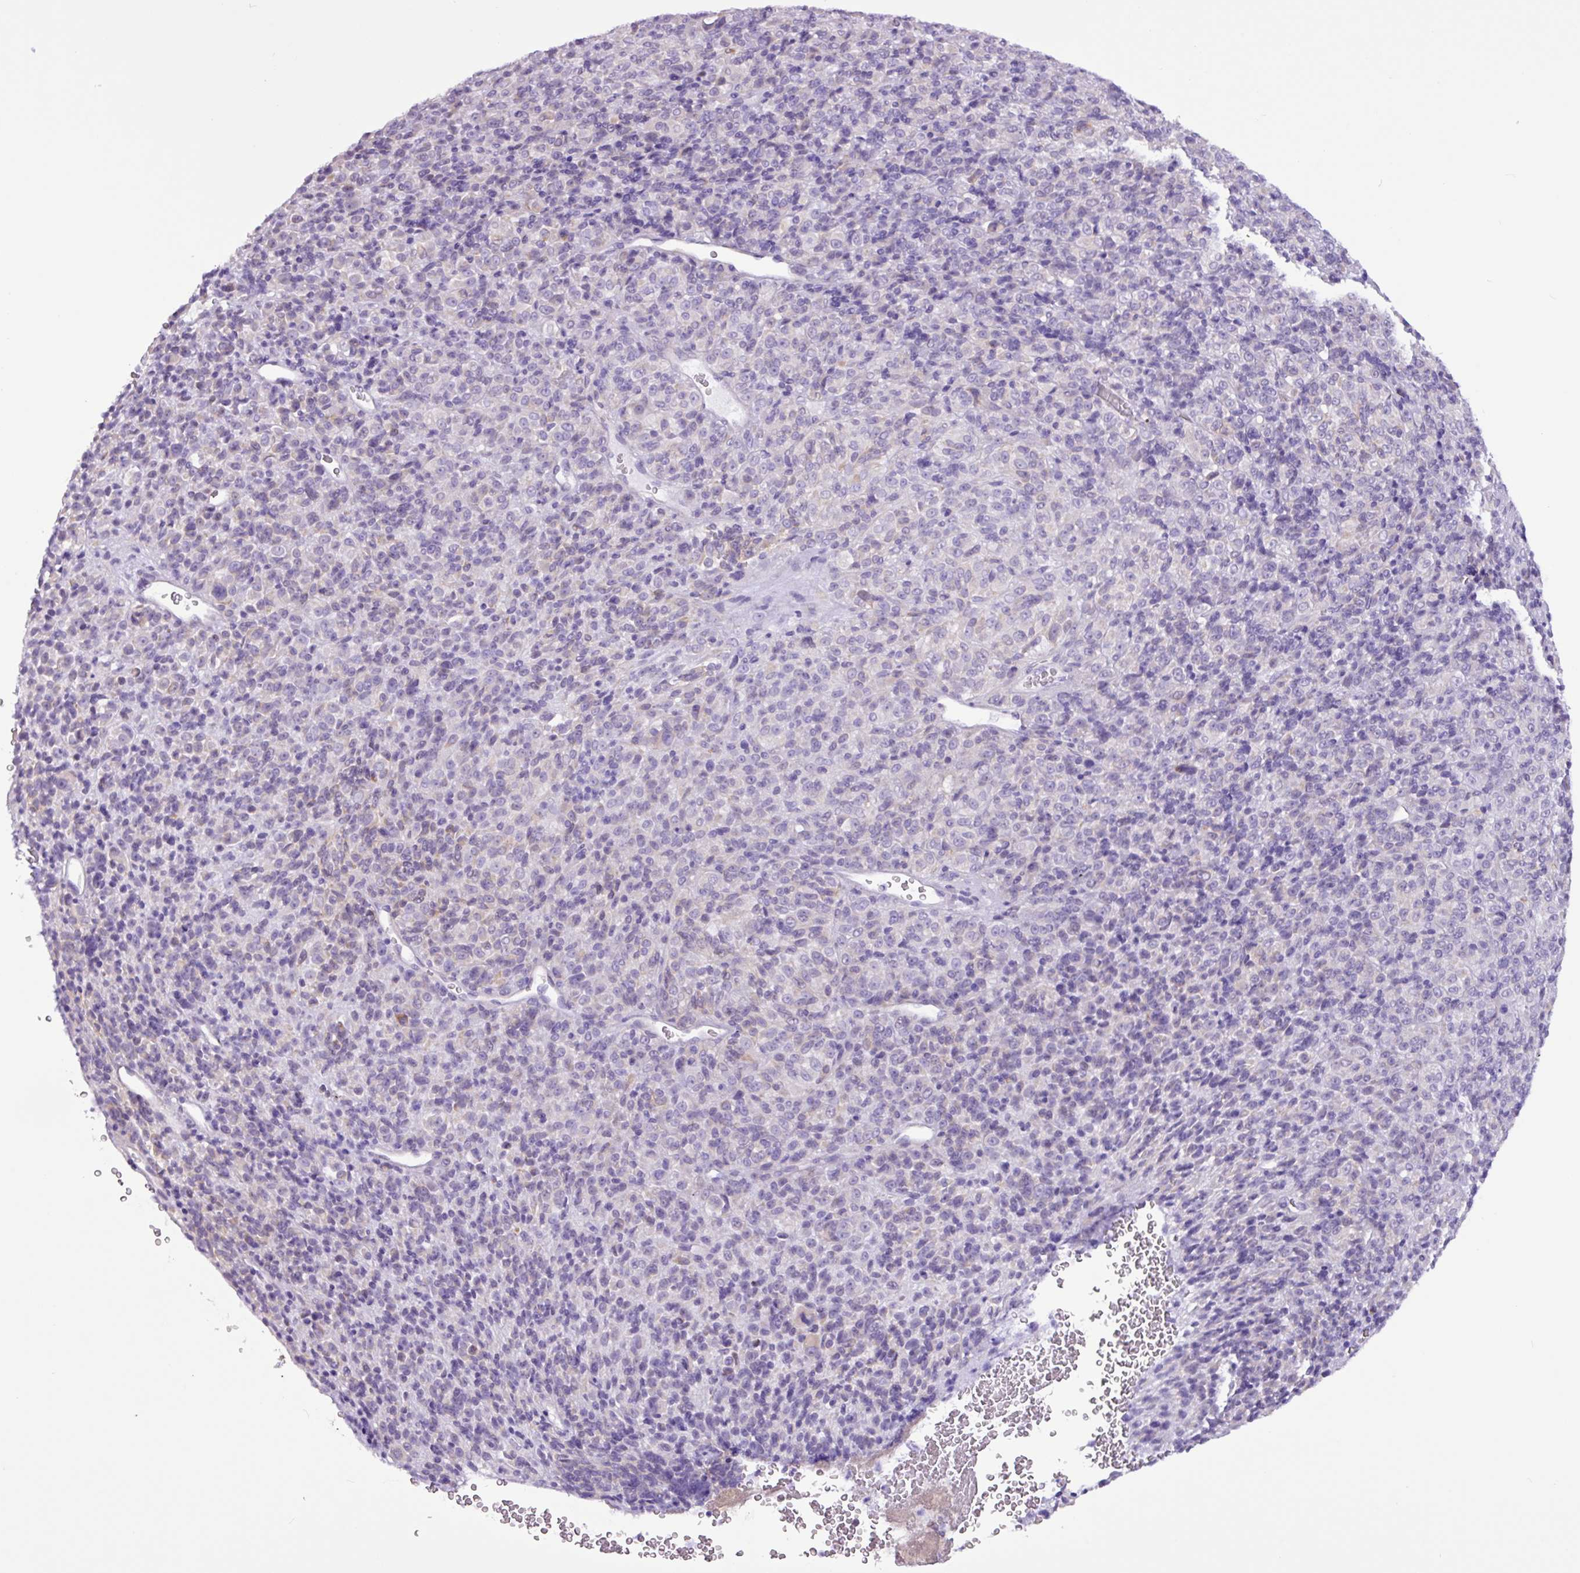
{"staining": {"intensity": "negative", "quantity": "none", "location": "none"}, "tissue": "melanoma", "cell_type": "Tumor cells", "image_type": "cancer", "snomed": [{"axis": "morphology", "description": "Malignant melanoma, Metastatic site"}, {"axis": "topography", "description": "Brain"}], "caption": "A high-resolution histopathology image shows immunohistochemistry staining of melanoma, which demonstrates no significant expression in tumor cells. The staining was performed using DAB (3,3'-diaminobenzidine) to visualize the protein expression in brown, while the nuclei were stained in blue with hematoxylin (Magnification: 20x).", "gene": "SLC38A1", "patient": {"sex": "female", "age": 56}}